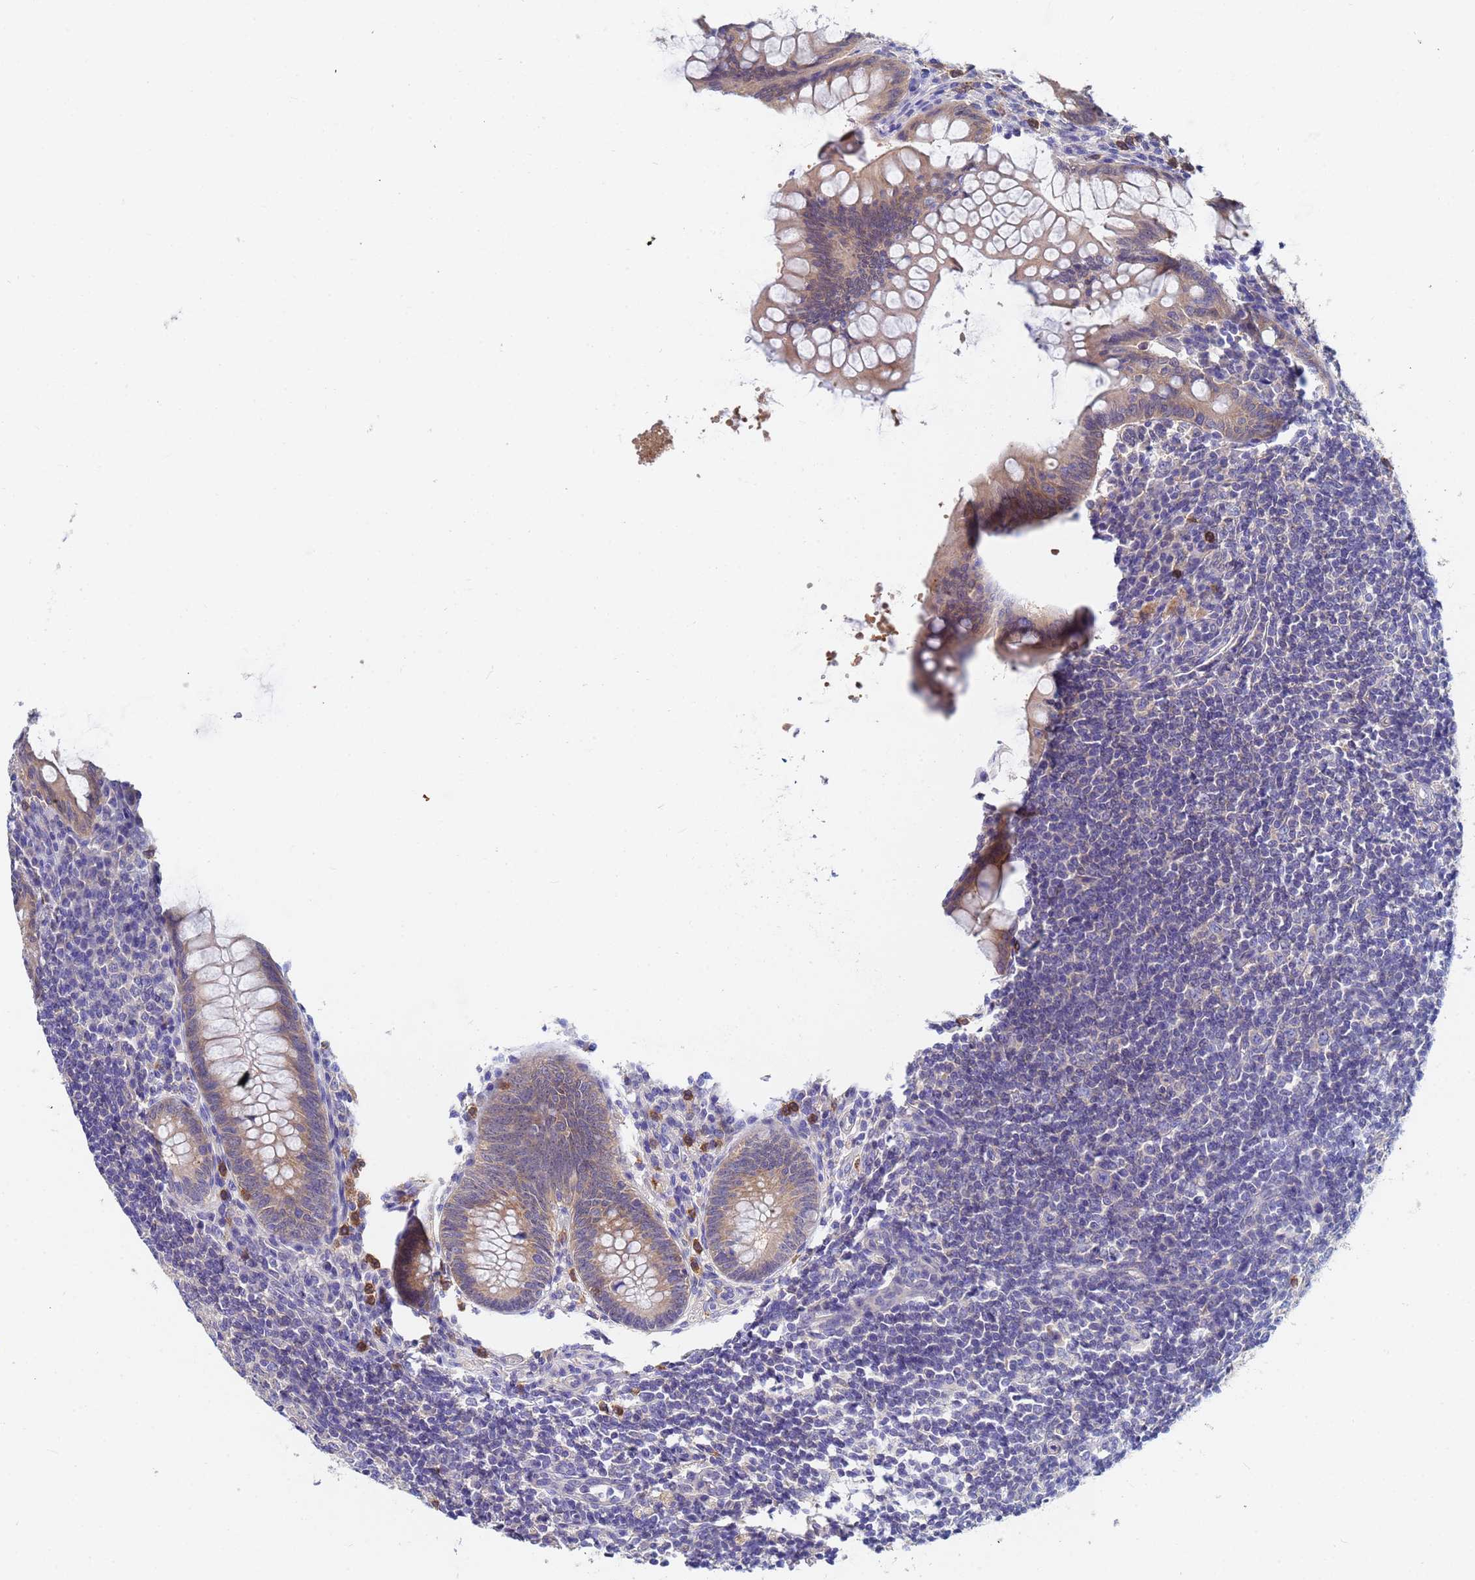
{"staining": {"intensity": "moderate", "quantity": ">75%", "location": "cytoplasmic/membranous"}, "tissue": "appendix", "cell_type": "Glandular cells", "image_type": "normal", "snomed": [{"axis": "morphology", "description": "Normal tissue, NOS"}, {"axis": "topography", "description": "Appendix"}], "caption": "This micrograph displays immunohistochemistry (IHC) staining of unremarkable human appendix, with medium moderate cytoplasmic/membranous expression in approximately >75% of glandular cells.", "gene": "TTLL11", "patient": {"sex": "female", "age": 33}}